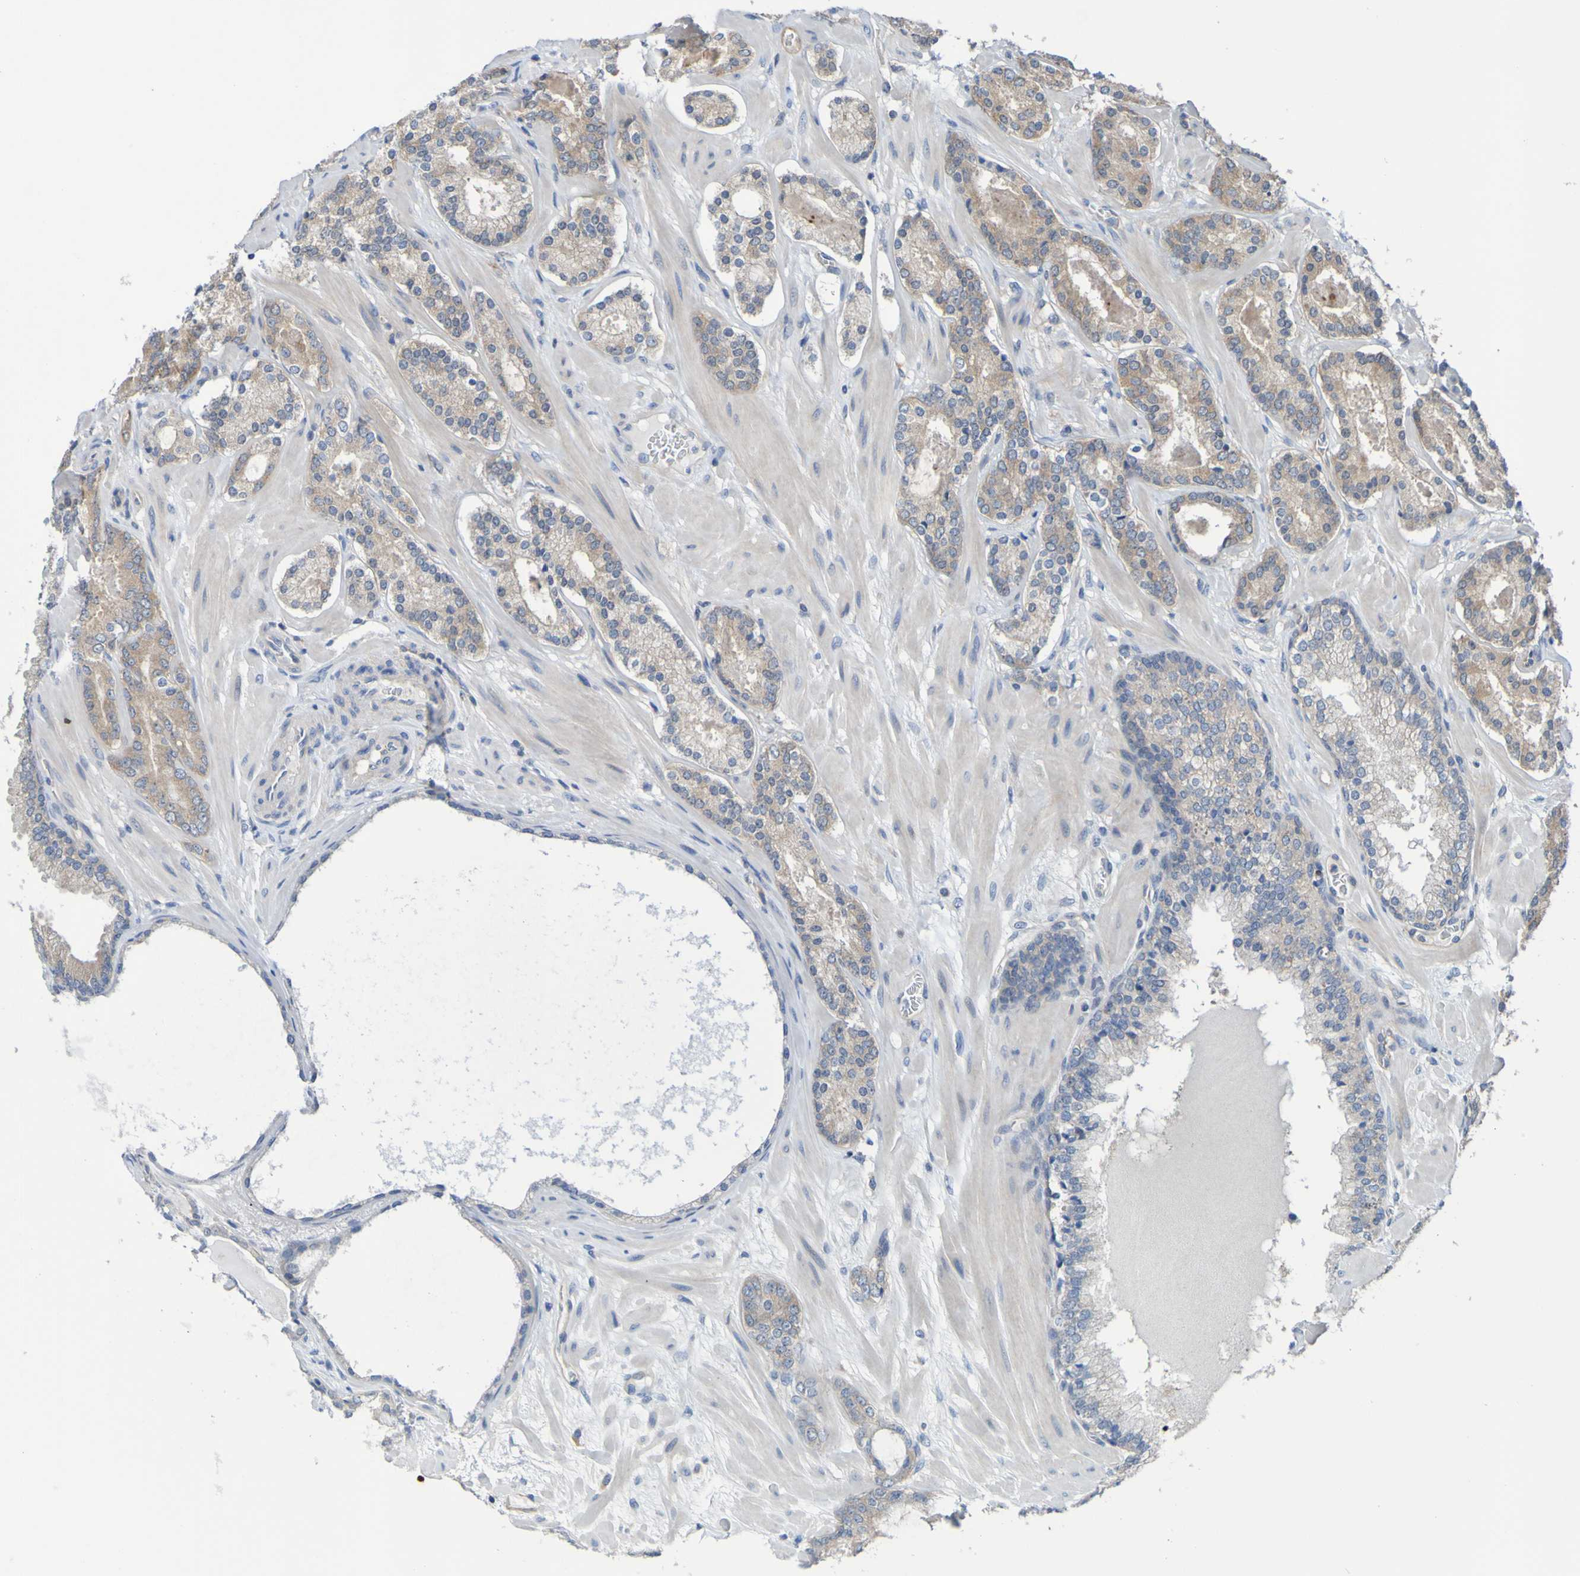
{"staining": {"intensity": "weak", "quantity": ">75%", "location": "cytoplasmic/membranous"}, "tissue": "prostate cancer", "cell_type": "Tumor cells", "image_type": "cancer", "snomed": [{"axis": "morphology", "description": "Adenocarcinoma, Low grade"}, {"axis": "topography", "description": "Prostate"}], "caption": "Immunohistochemical staining of prostate low-grade adenocarcinoma demonstrates low levels of weak cytoplasmic/membranous protein expression in about >75% of tumor cells.", "gene": "SDK1", "patient": {"sex": "male", "age": 63}}